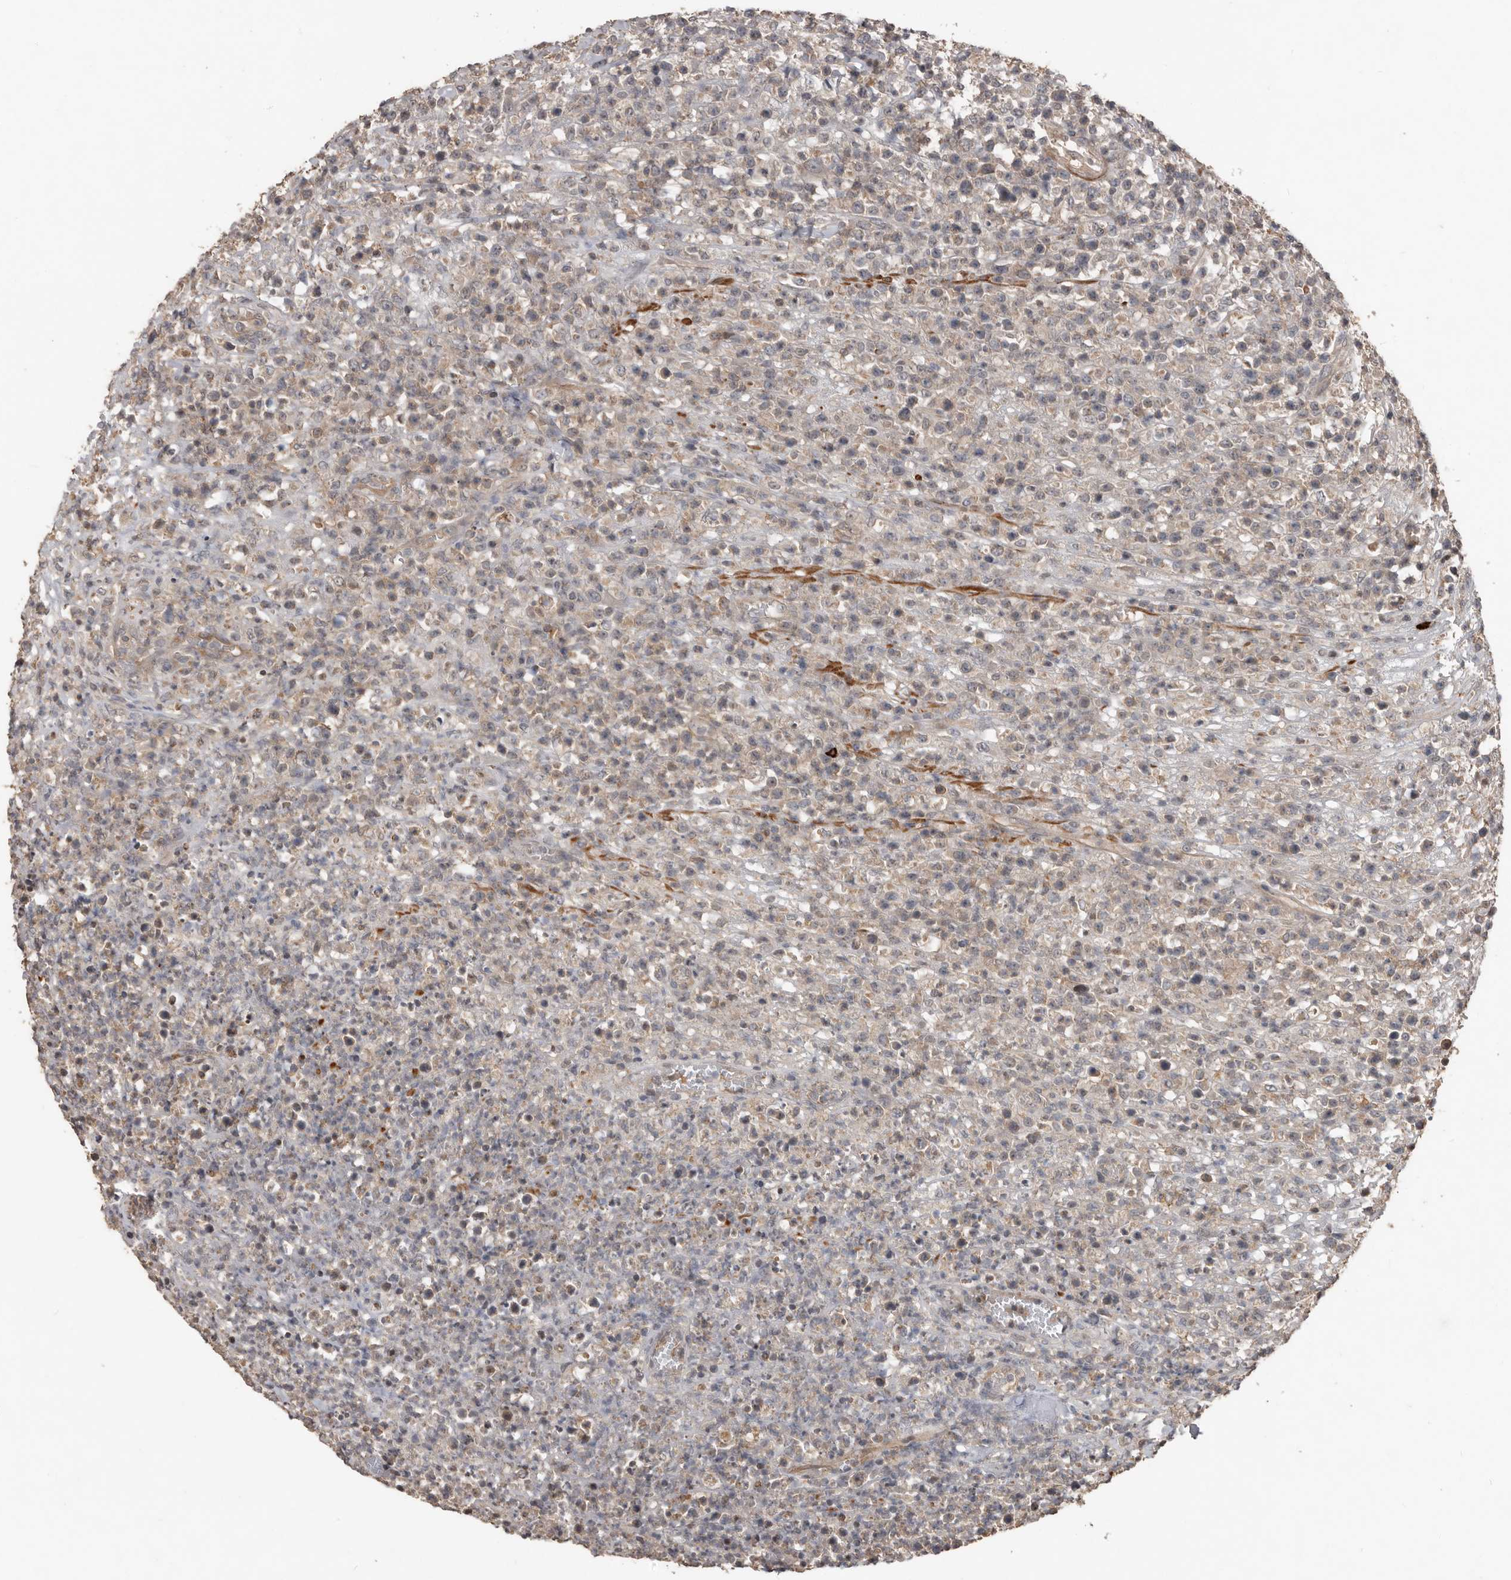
{"staining": {"intensity": "weak", "quantity": "25%-75%", "location": "cytoplasmic/membranous"}, "tissue": "lymphoma", "cell_type": "Tumor cells", "image_type": "cancer", "snomed": [{"axis": "morphology", "description": "Malignant lymphoma, non-Hodgkin's type, High grade"}, {"axis": "topography", "description": "Colon"}], "caption": "Tumor cells show weak cytoplasmic/membranous staining in about 25%-75% of cells in lymphoma. The staining was performed using DAB (3,3'-diaminobenzidine), with brown indicating positive protein expression. Nuclei are stained blue with hematoxylin.", "gene": "BAMBI", "patient": {"sex": "female", "age": 53}}